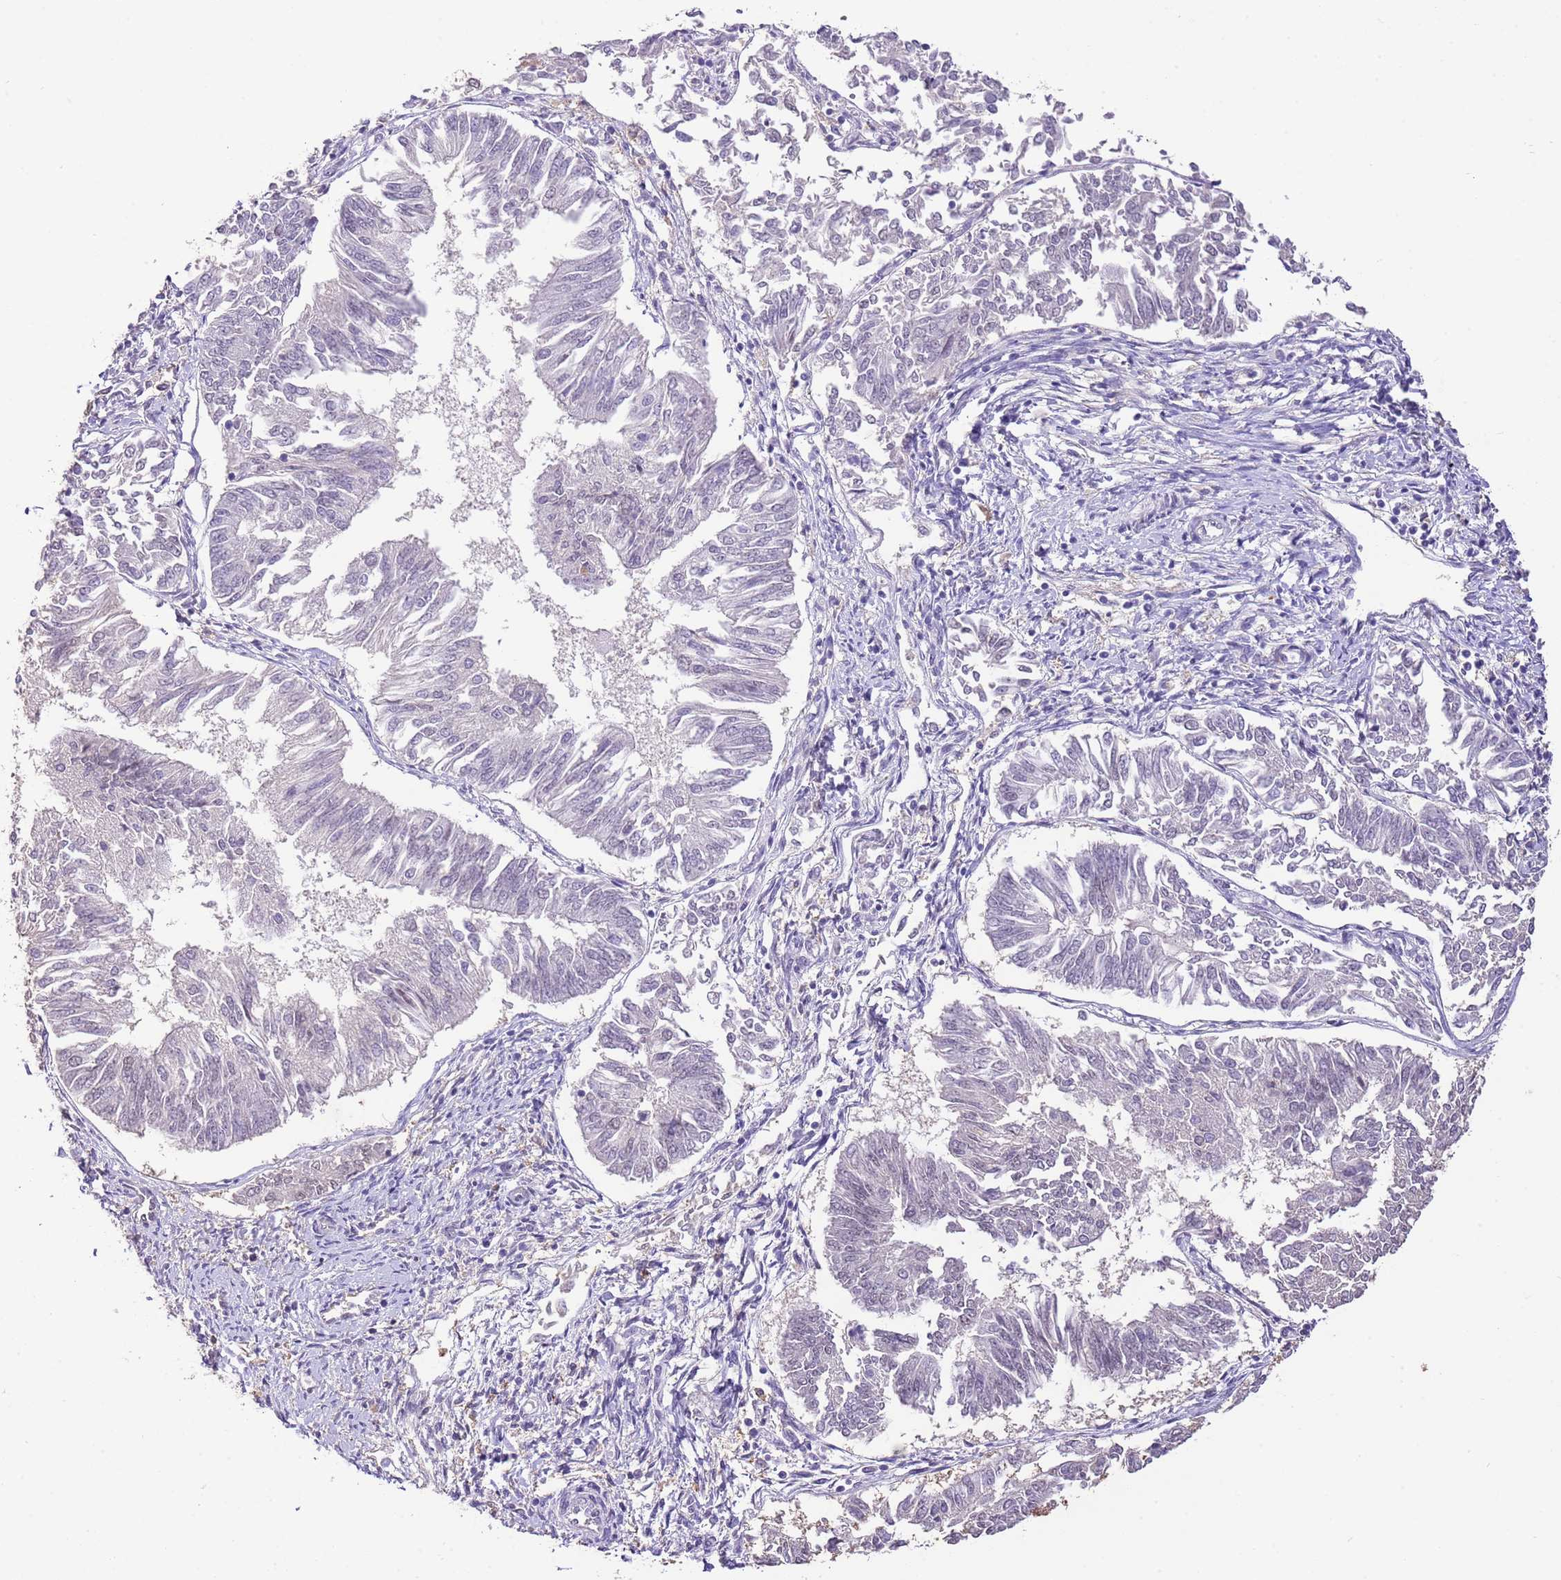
{"staining": {"intensity": "negative", "quantity": "none", "location": "none"}, "tissue": "endometrial cancer", "cell_type": "Tumor cells", "image_type": "cancer", "snomed": [{"axis": "morphology", "description": "Adenocarcinoma, NOS"}, {"axis": "topography", "description": "Endometrium"}], "caption": "Immunohistochemical staining of human adenocarcinoma (endometrial) demonstrates no significant positivity in tumor cells.", "gene": "IZUMO4", "patient": {"sex": "female", "age": 58}}